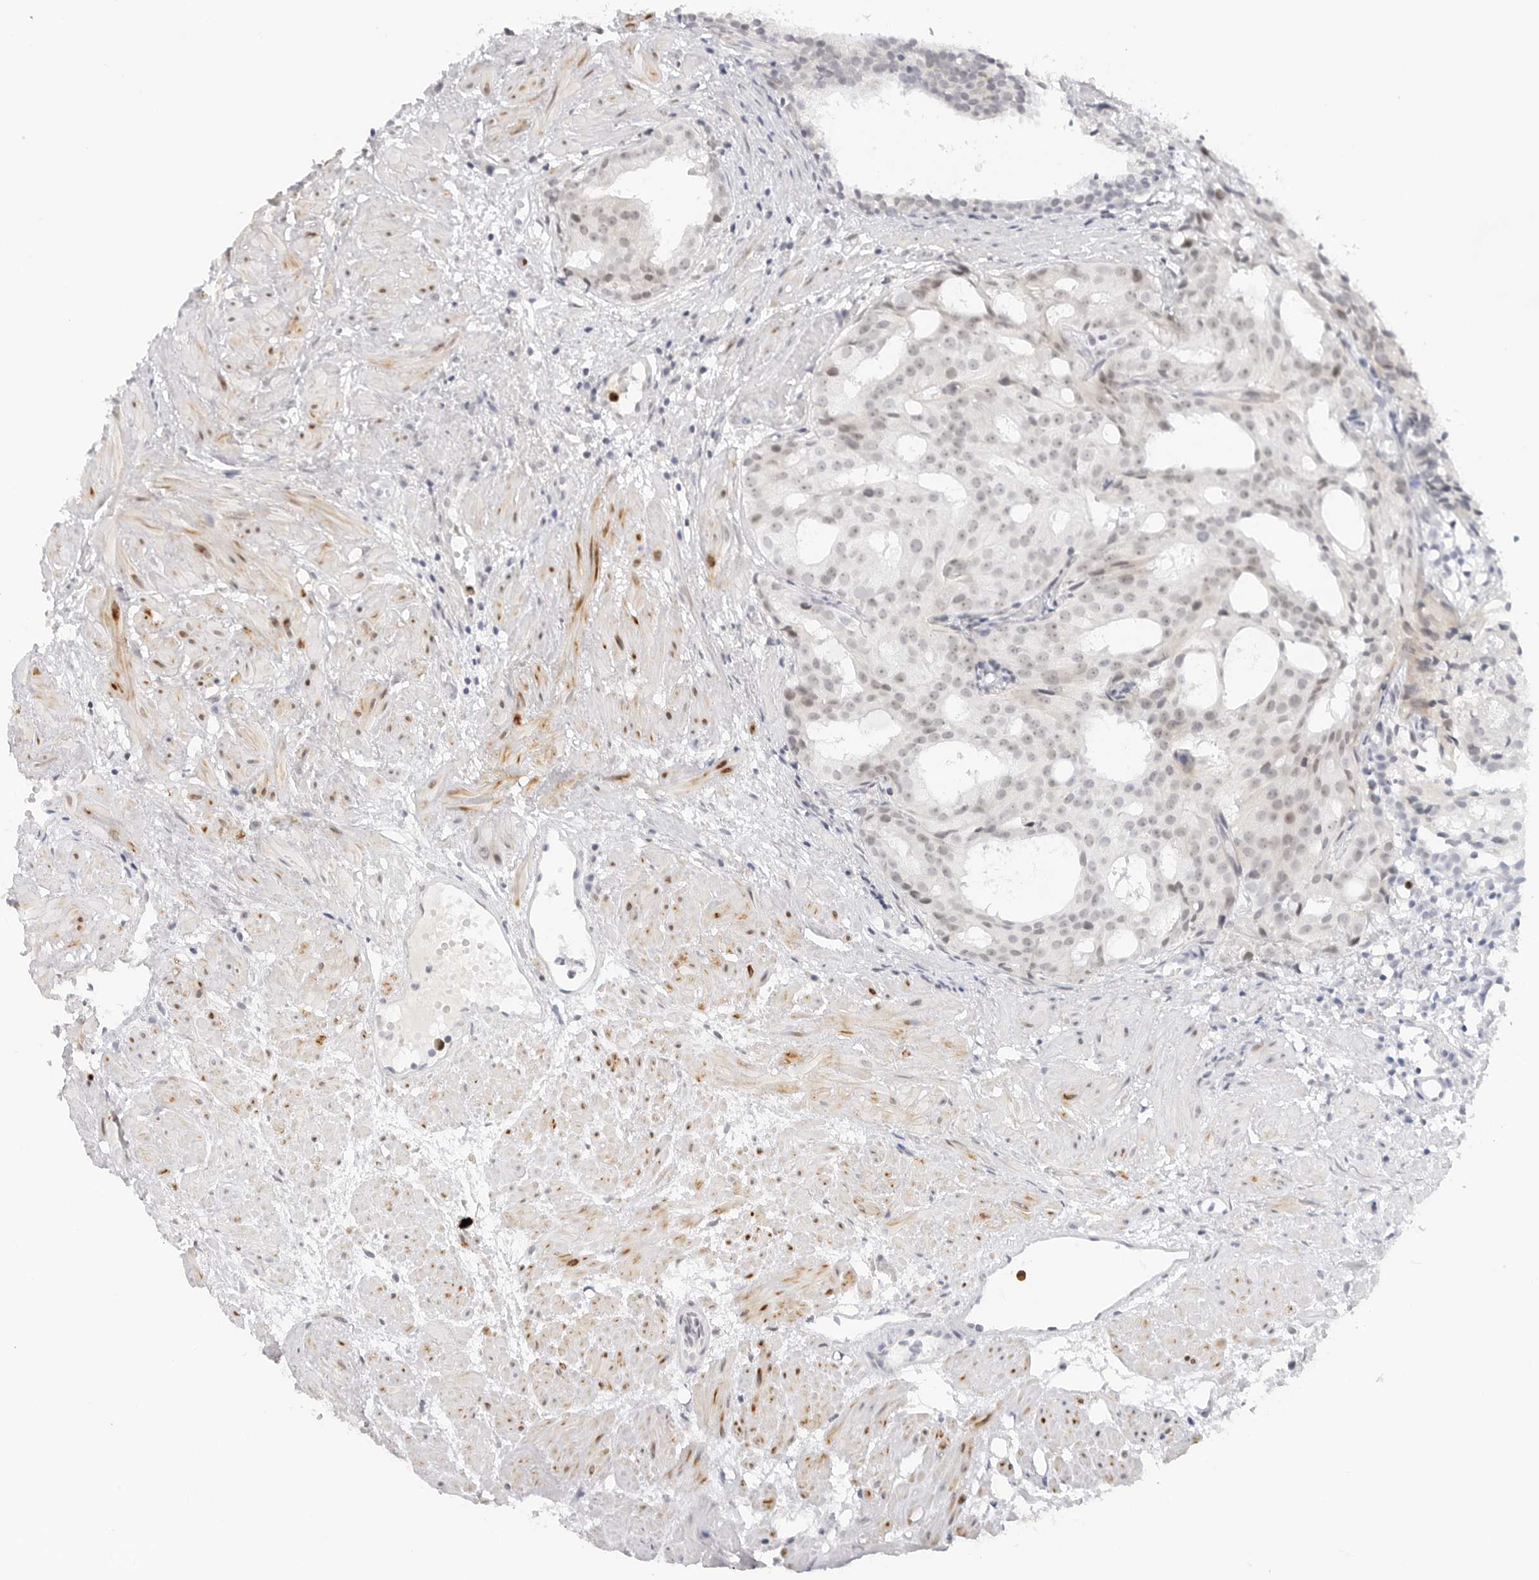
{"staining": {"intensity": "weak", "quantity": "<25%", "location": "nuclear"}, "tissue": "prostate cancer", "cell_type": "Tumor cells", "image_type": "cancer", "snomed": [{"axis": "morphology", "description": "Adenocarcinoma, Low grade"}, {"axis": "topography", "description": "Prostate"}], "caption": "Immunohistochemistry histopathology image of prostate cancer (adenocarcinoma (low-grade)) stained for a protein (brown), which shows no staining in tumor cells.", "gene": "HIPK3", "patient": {"sex": "male", "age": 88}}